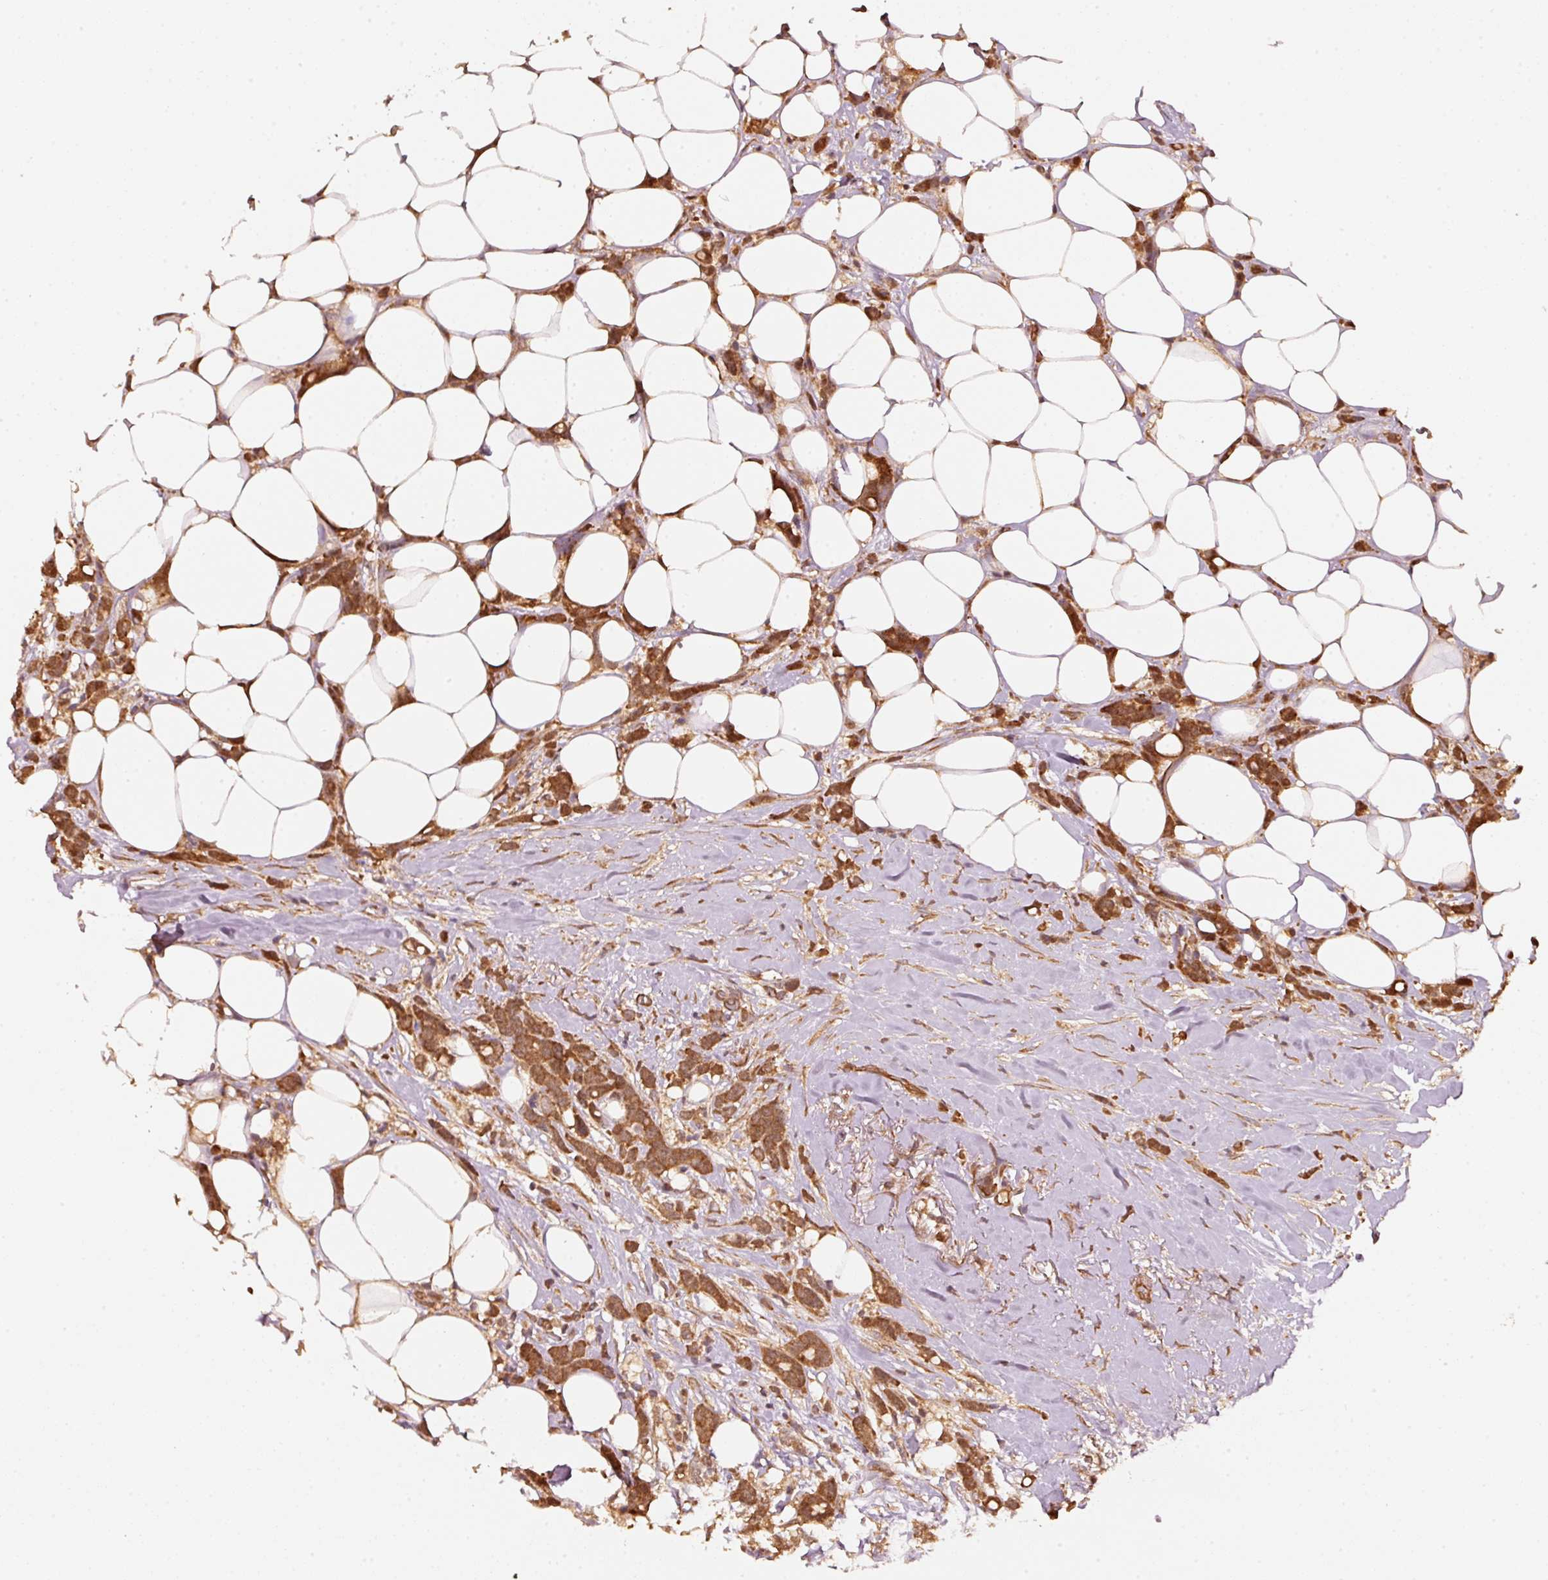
{"staining": {"intensity": "strong", "quantity": ">75%", "location": "cytoplasmic/membranous"}, "tissue": "breast cancer", "cell_type": "Tumor cells", "image_type": "cancer", "snomed": [{"axis": "morphology", "description": "Duct carcinoma"}, {"axis": "topography", "description": "Breast"}], "caption": "Immunohistochemistry photomicrograph of neoplastic tissue: human breast cancer (infiltrating ductal carcinoma) stained using immunohistochemistry (IHC) exhibits high levels of strong protein expression localized specifically in the cytoplasmic/membranous of tumor cells, appearing as a cytoplasmic/membranous brown color.", "gene": "STAU1", "patient": {"sex": "female", "age": 80}}